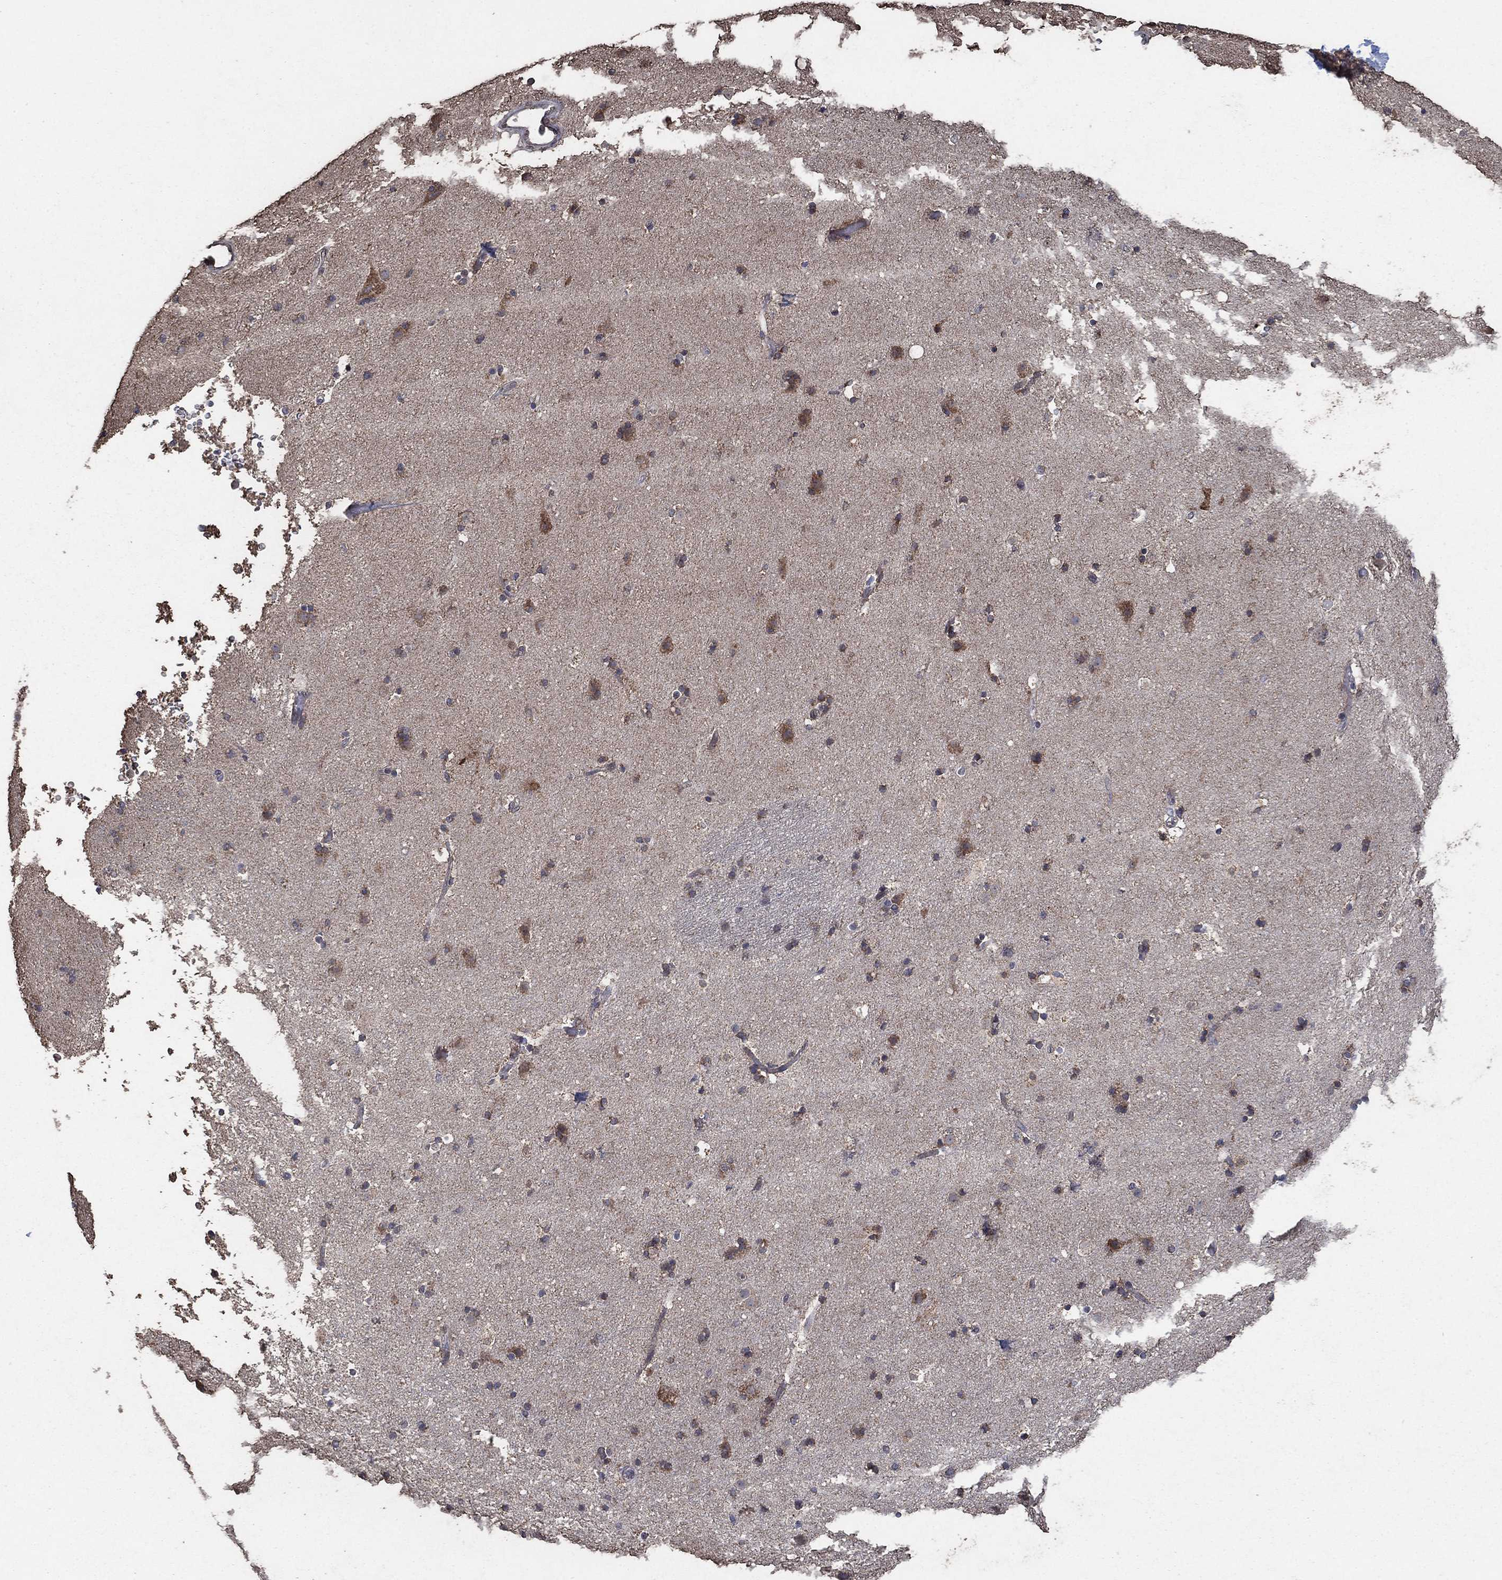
{"staining": {"intensity": "strong", "quantity": "25%-75%", "location": "cytoplasmic/membranous"}, "tissue": "caudate", "cell_type": "Glial cells", "image_type": "normal", "snomed": [{"axis": "morphology", "description": "Normal tissue, NOS"}, {"axis": "topography", "description": "Lateral ventricle wall"}], "caption": "IHC histopathology image of benign human caudate stained for a protein (brown), which demonstrates high levels of strong cytoplasmic/membranous staining in about 25%-75% of glial cells.", "gene": "MRPS24", "patient": {"sex": "female", "age": 71}}